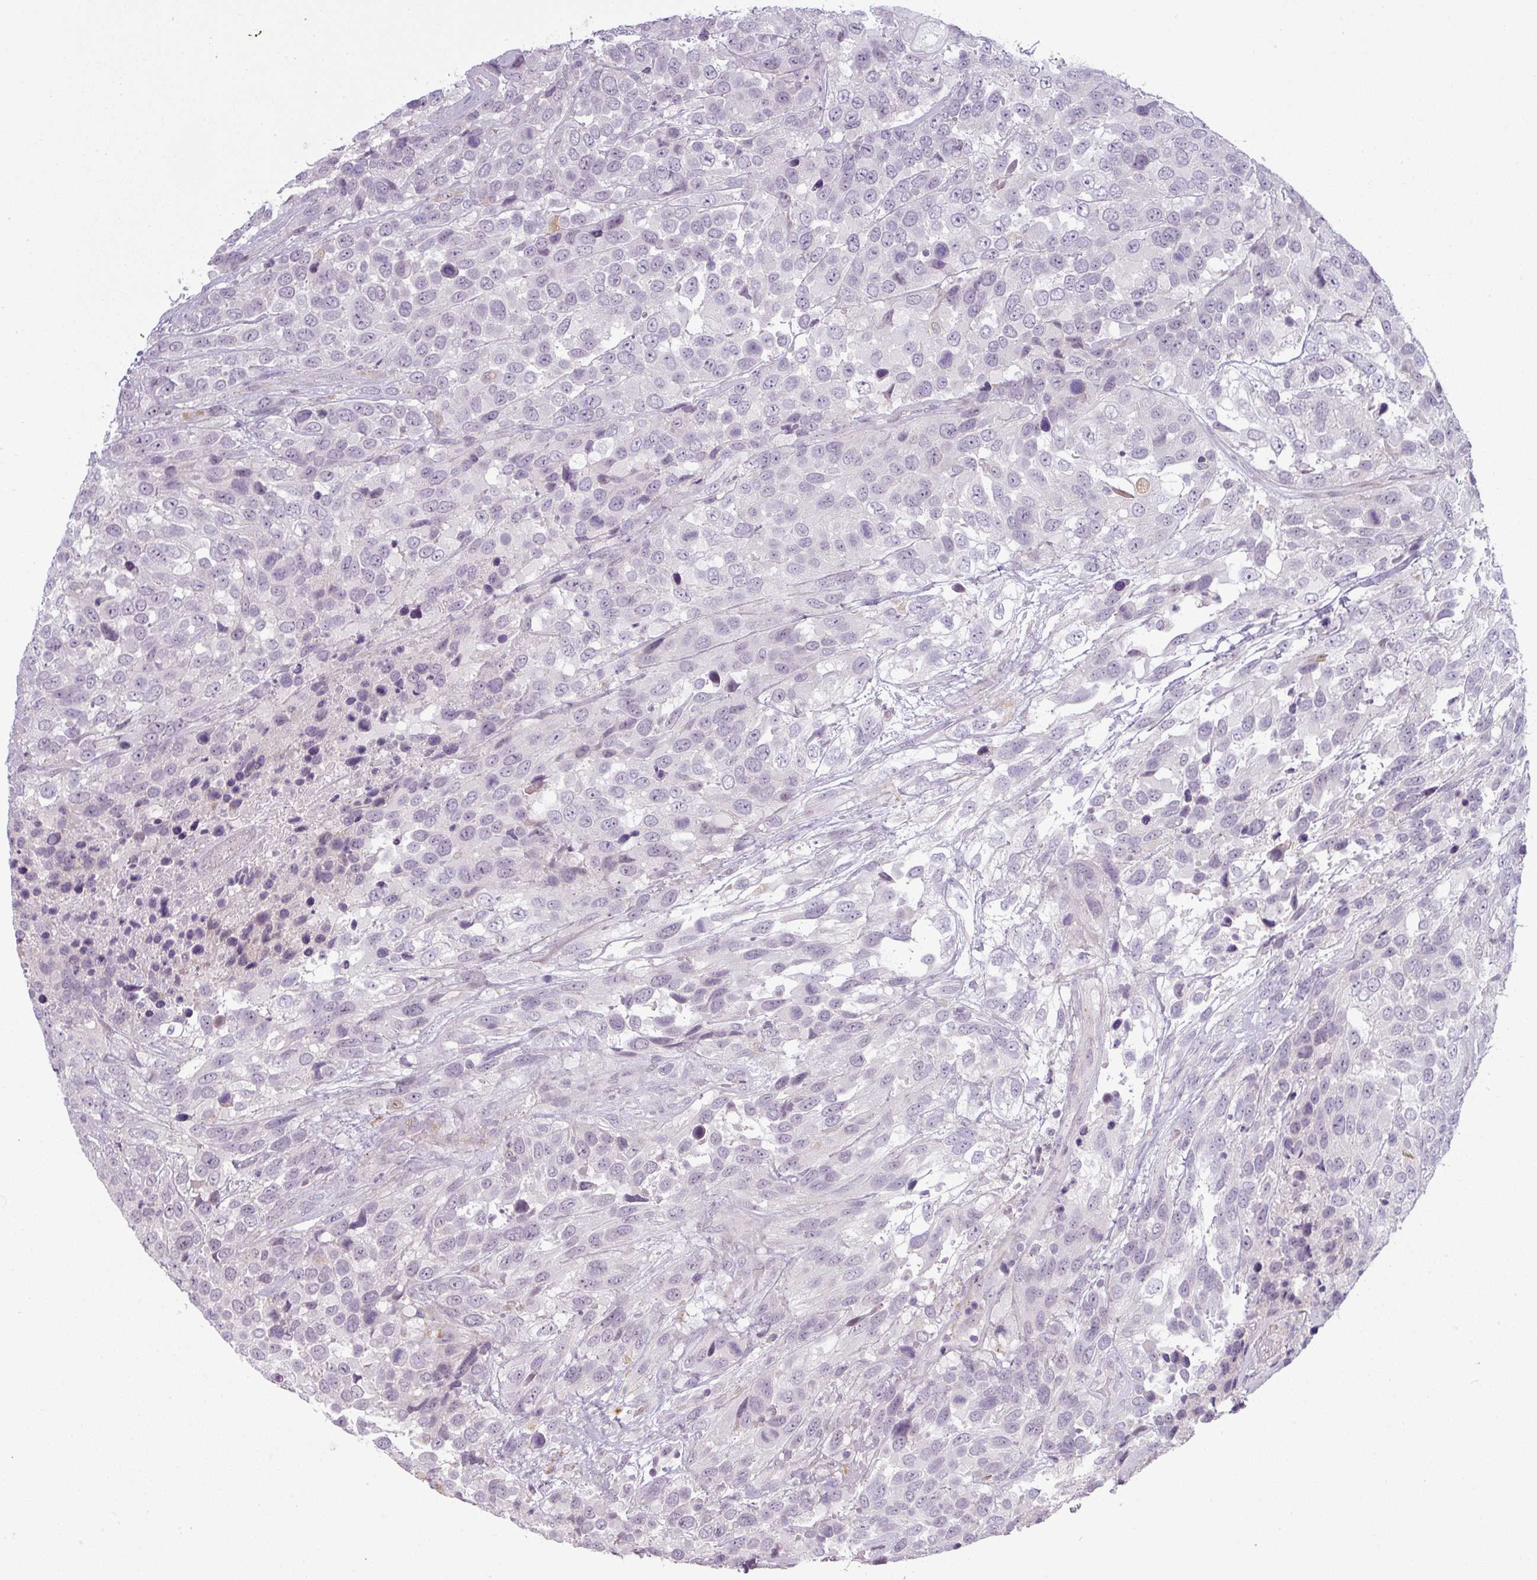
{"staining": {"intensity": "negative", "quantity": "none", "location": "none"}, "tissue": "urothelial cancer", "cell_type": "Tumor cells", "image_type": "cancer", "snomed": [{"axis": "morphology", "description": "Urothelial carcinoma, High grade"}, {"axis": "topography", "description": "Urinary bladder"}], "caption": "This is a micrograph of immunohistochemistry staining of urothelial cancer, which shows no expression in tumor cells.", "gene": "C2orf16", "patient": {"sex": "female", "age": 70}}